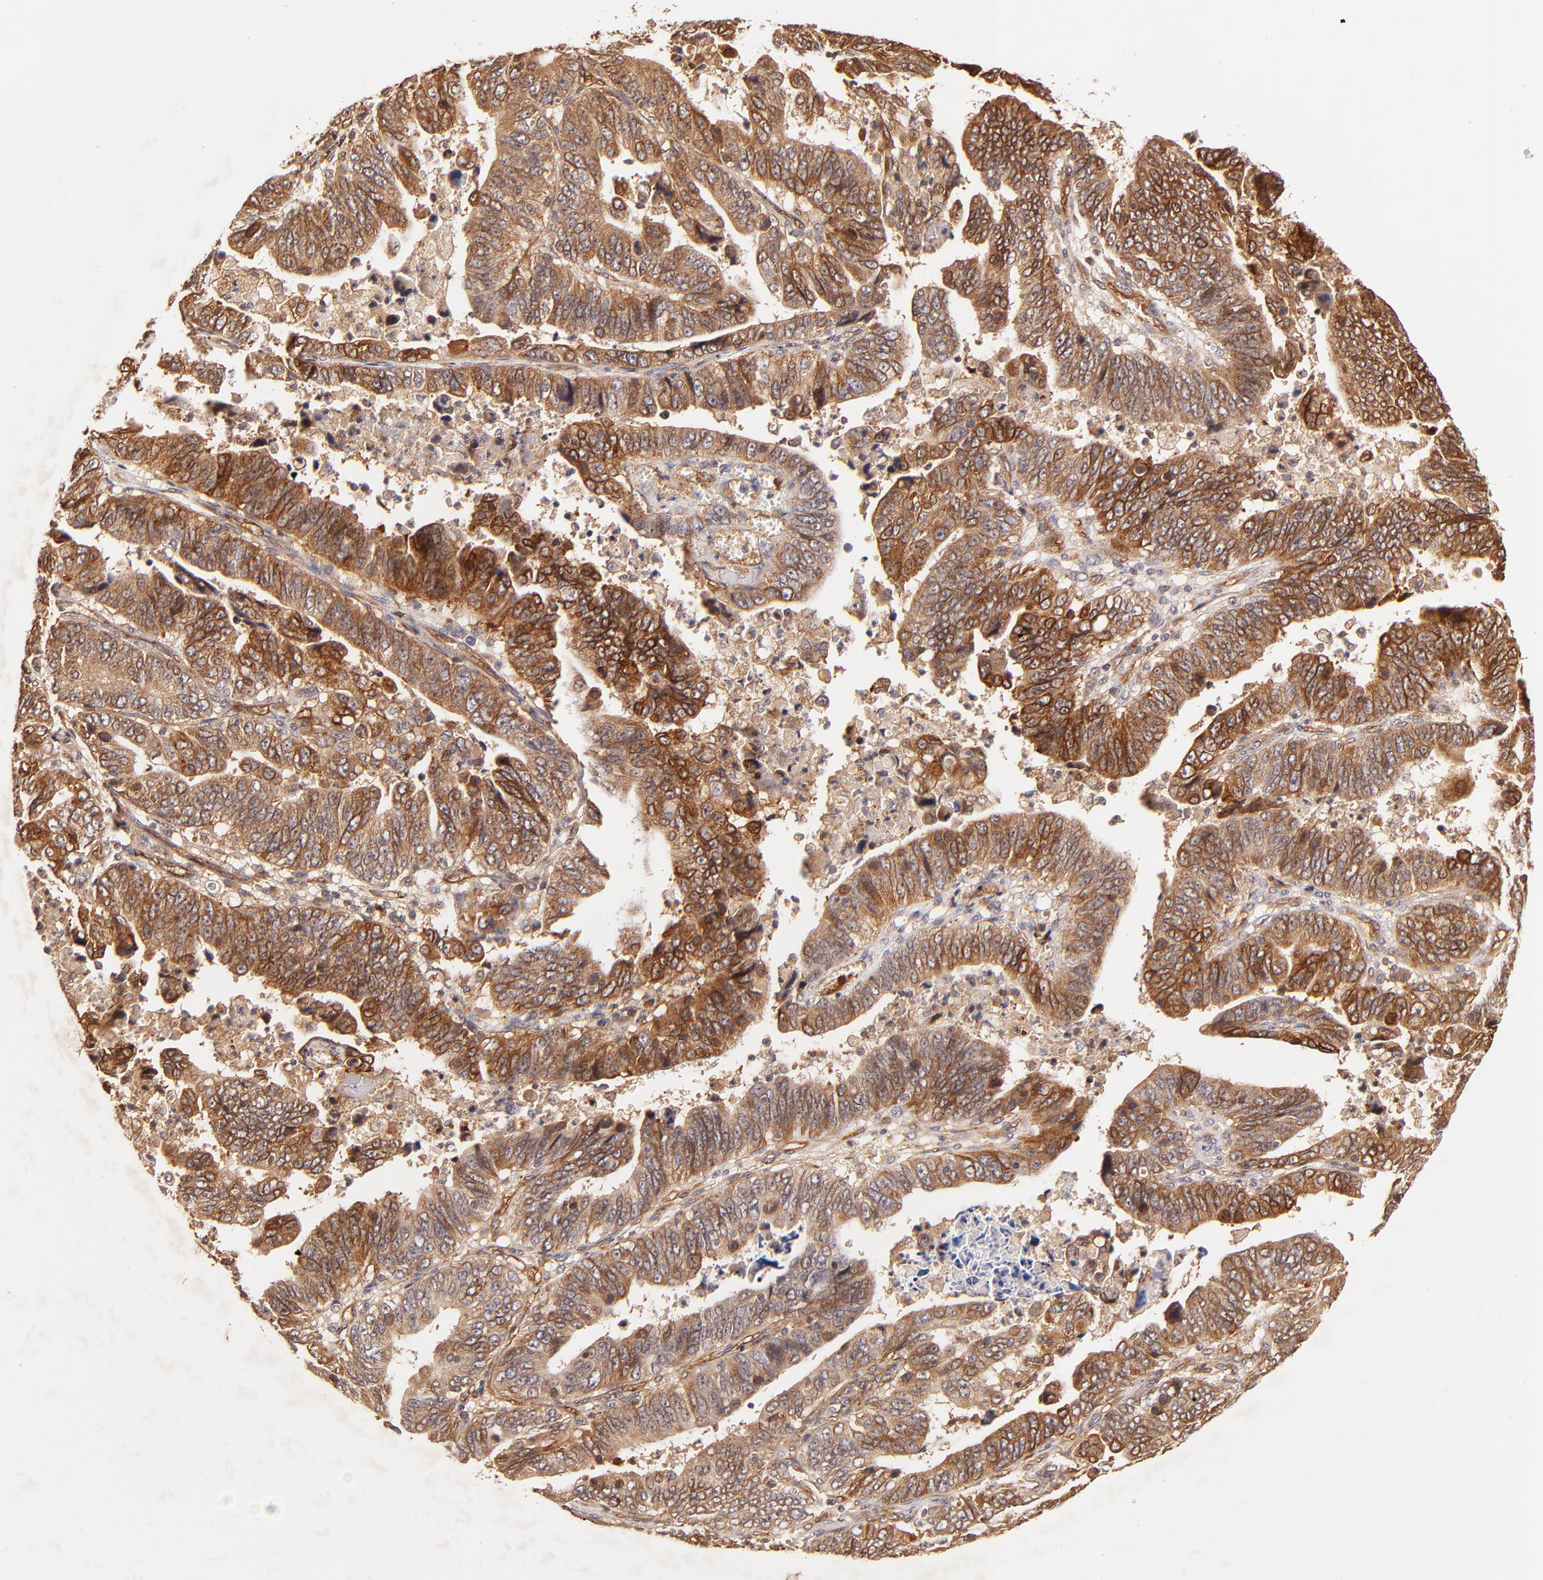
{"staining": {"intensity": "strong", "quantity": ">75%", "location": "cytoplasmic/membranous"}, "tissue": "stomach cancer", "cell_type": "Tumor cells", "image_type": "cancer", "snomed": [{"axis": "morphology", "description": "Adenocarcinoma, NOS"}, {"axis": "topography", "description": "Stomach, upper"}], "caption": "Brown immunohistochemical staining in stomach adenocarcinoma shows strong cytoplasmic/membranous positivity in about >75% of tumor cells.", "gene": "ITGB1", "patient": {"sex": "female", "age": 50}}